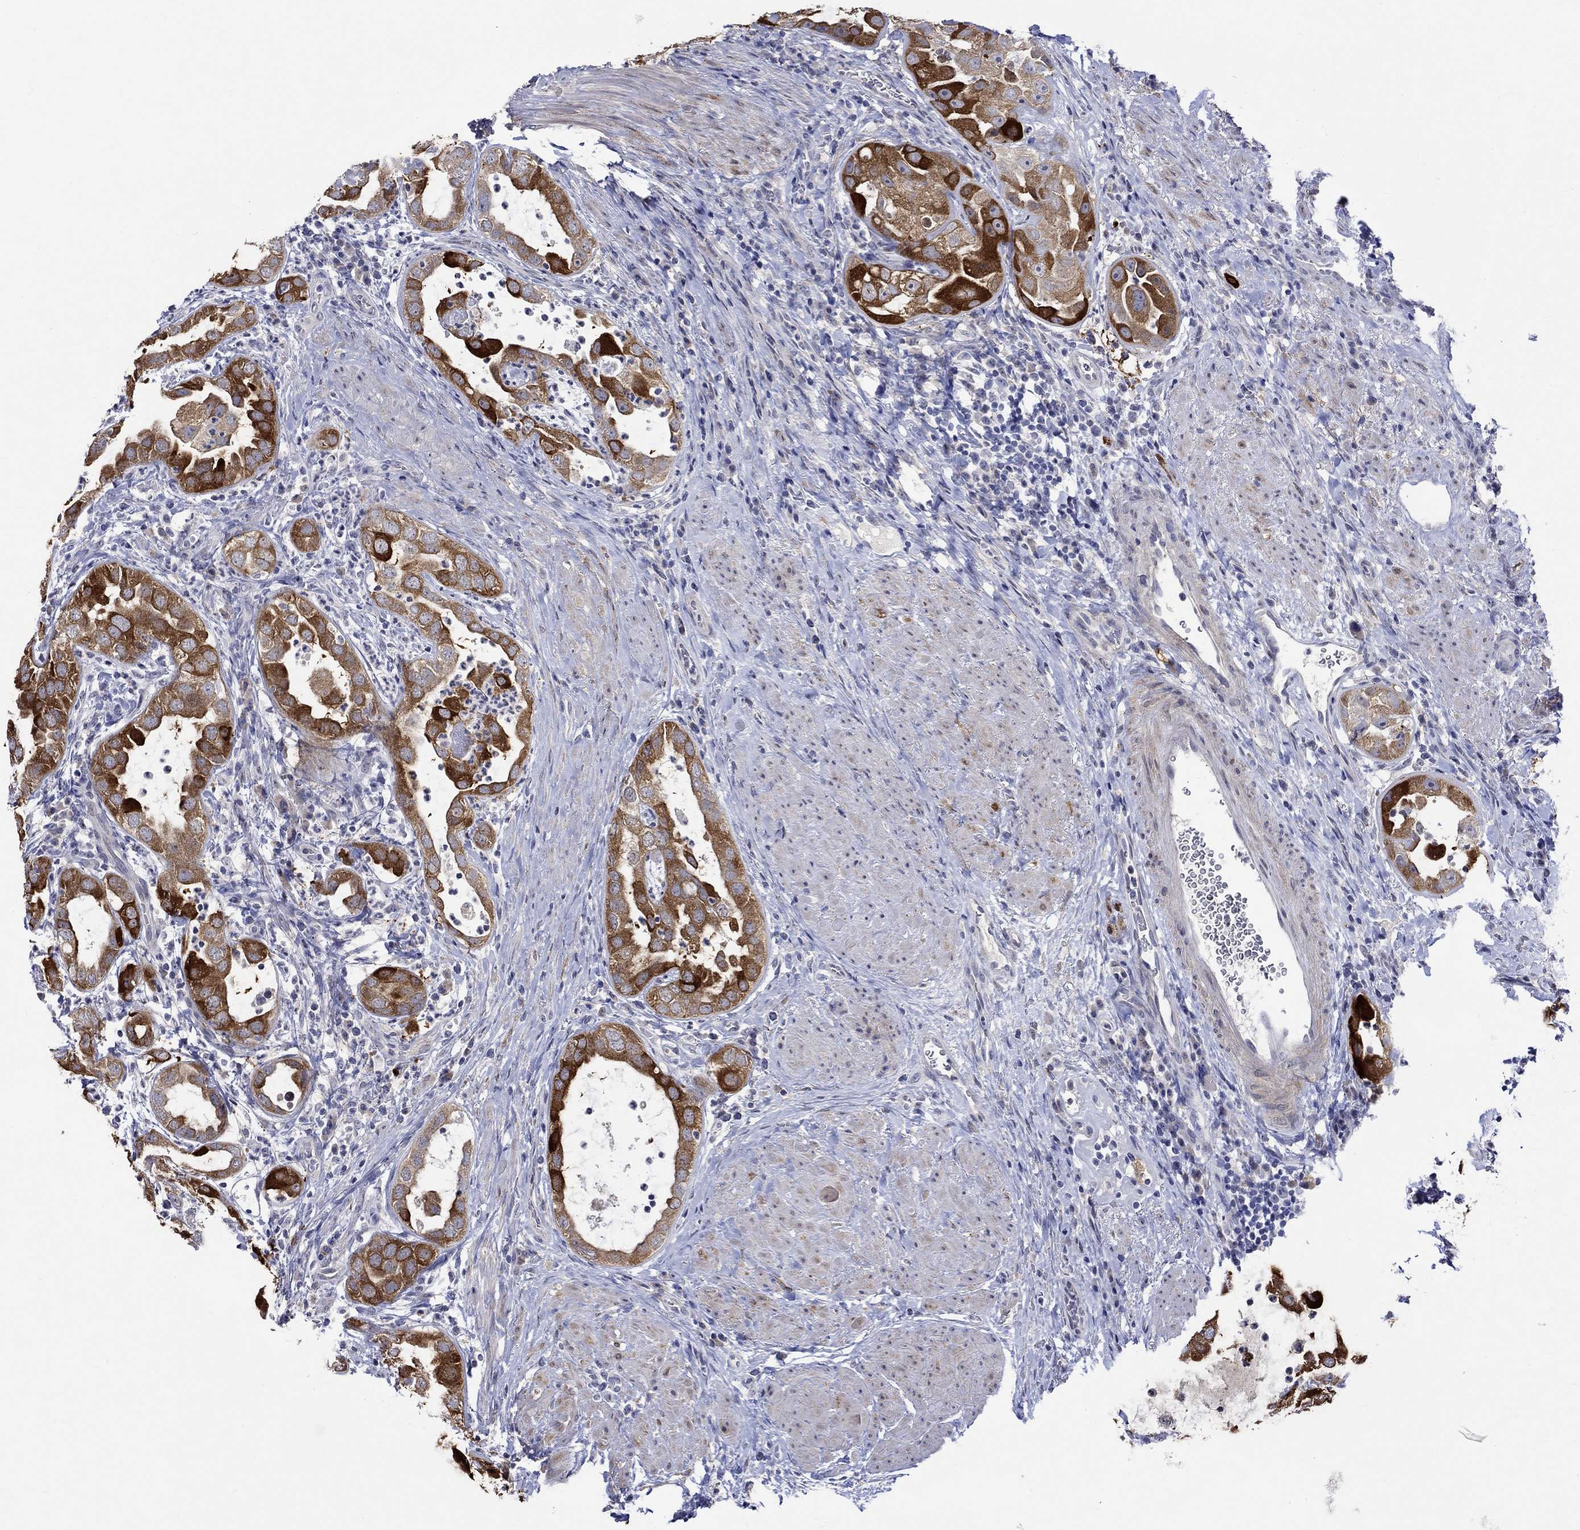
{"staining": {"intensity": "strong", "quantity": "25%-75%", "location": "cytoplasmic/membranous"}, "tissue": "urothelial cancer", "cell_type": "Tumor cells", "image_type": "cancer", "snomed": [{"axis": "morphology", "description": "Urothelial carcinoma, High grade"}, {"axis": "topography", "description": "Urinary bladder"}], "caption": "Urothelial cancer stained with immunohistochemistry exhibits strong cytoplasmic/membranous expression in approximately 25%-75% of tumor cells. (Brightfield microscopy of DAB IHC at high magnification).", "gene": "CRYAB", "patient": {"sex": "female", "age": 41}}